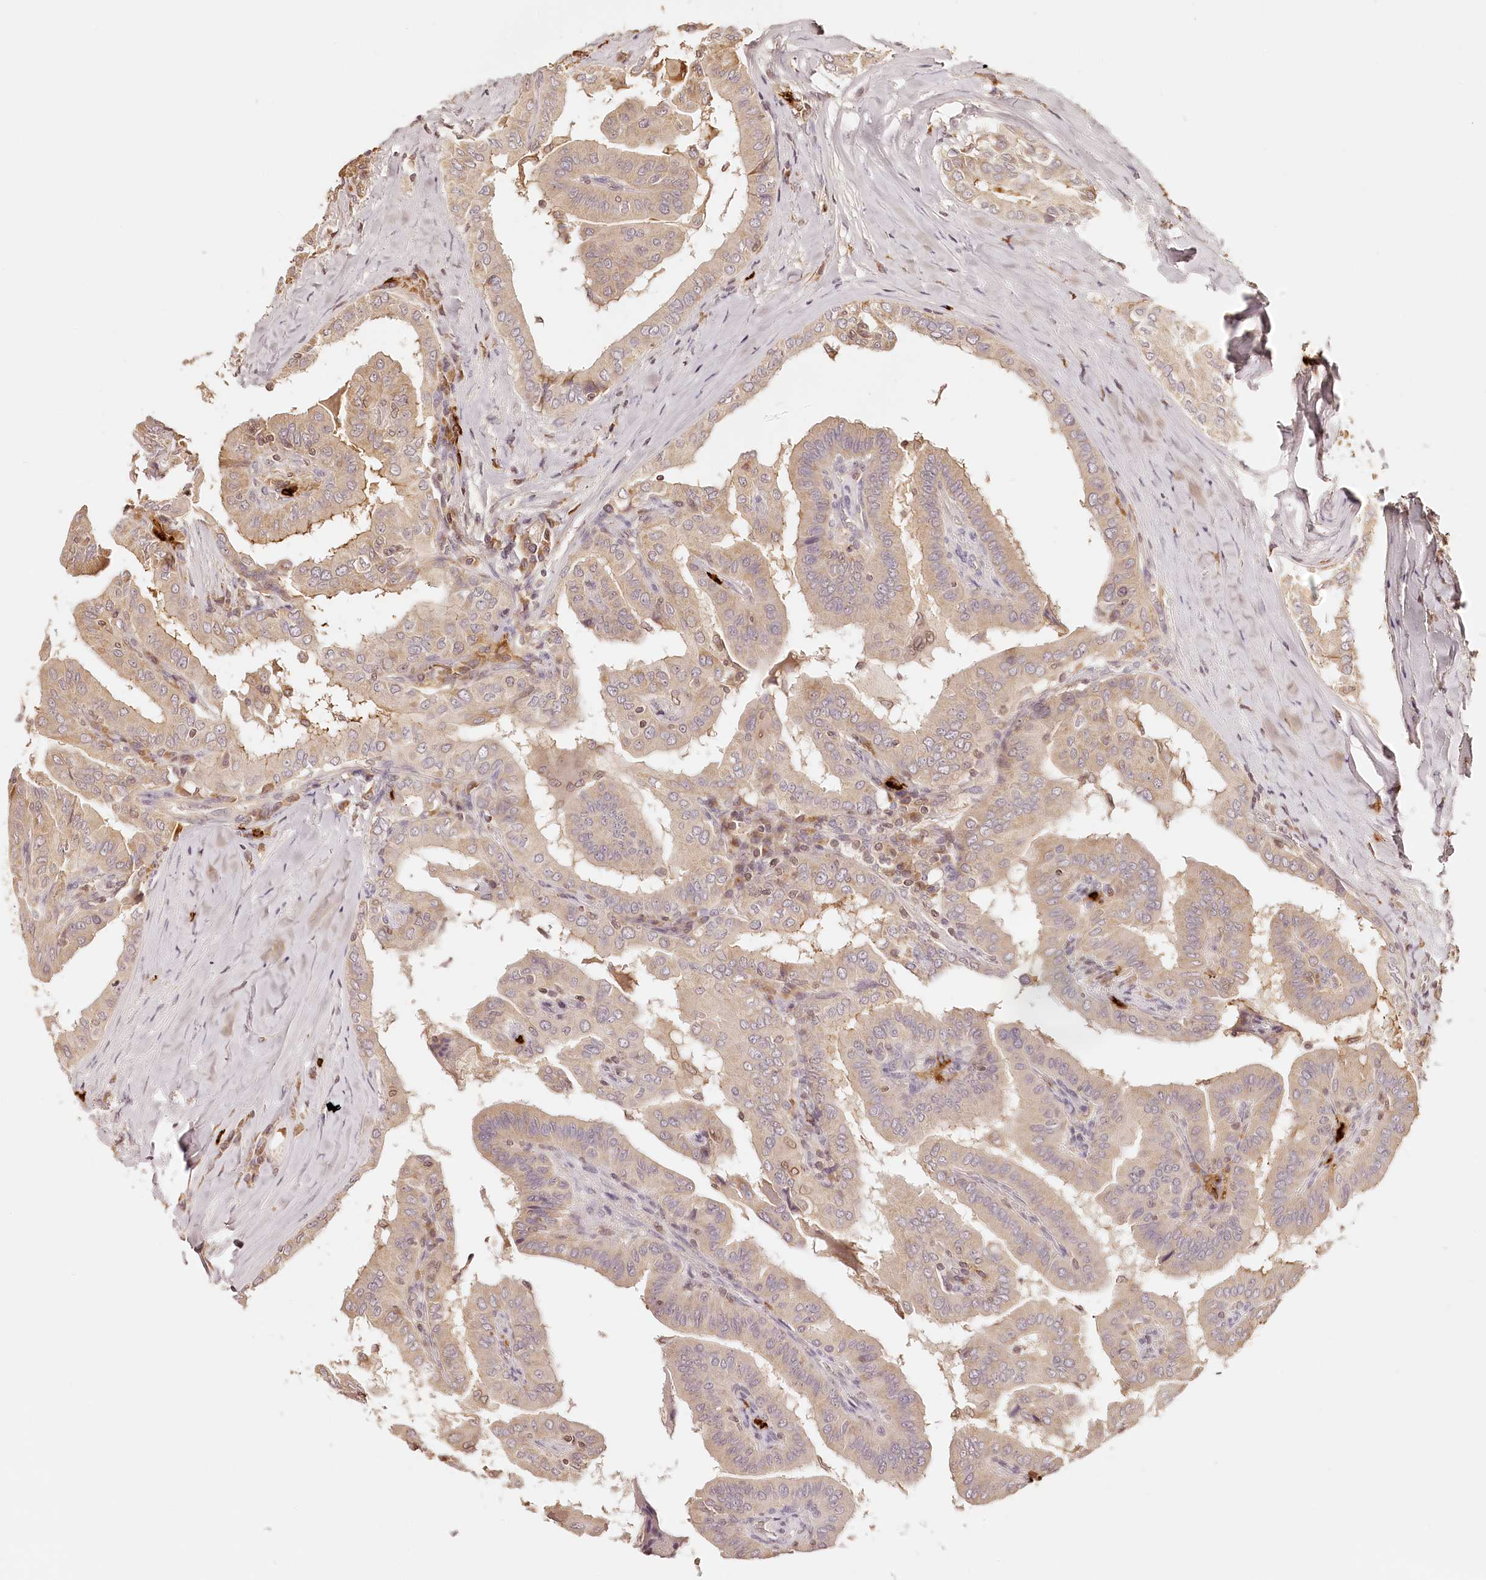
{"staining": {"intensity": "negative", "quantity": "none", "location": "none"}, "tissue": "thyroid cancer", "cell_type": "Tumor cells", "image_type": "cancer", "snomed": [{"axis": "morphology", "description": "Papillary adenocarcinoma, NOS"}, {"axis": "topography", "description": "Thyroid gland"}], "caption": "An immunohistochemistry (IHC) photomicrograph of thyroid papillary adenocarcinoma is shown. There is no staining in tumor cells of thyroid papillary adenocarcinoma.", "gene": "SYNGR1", "patient": {"sex": "male", "age": 33}}